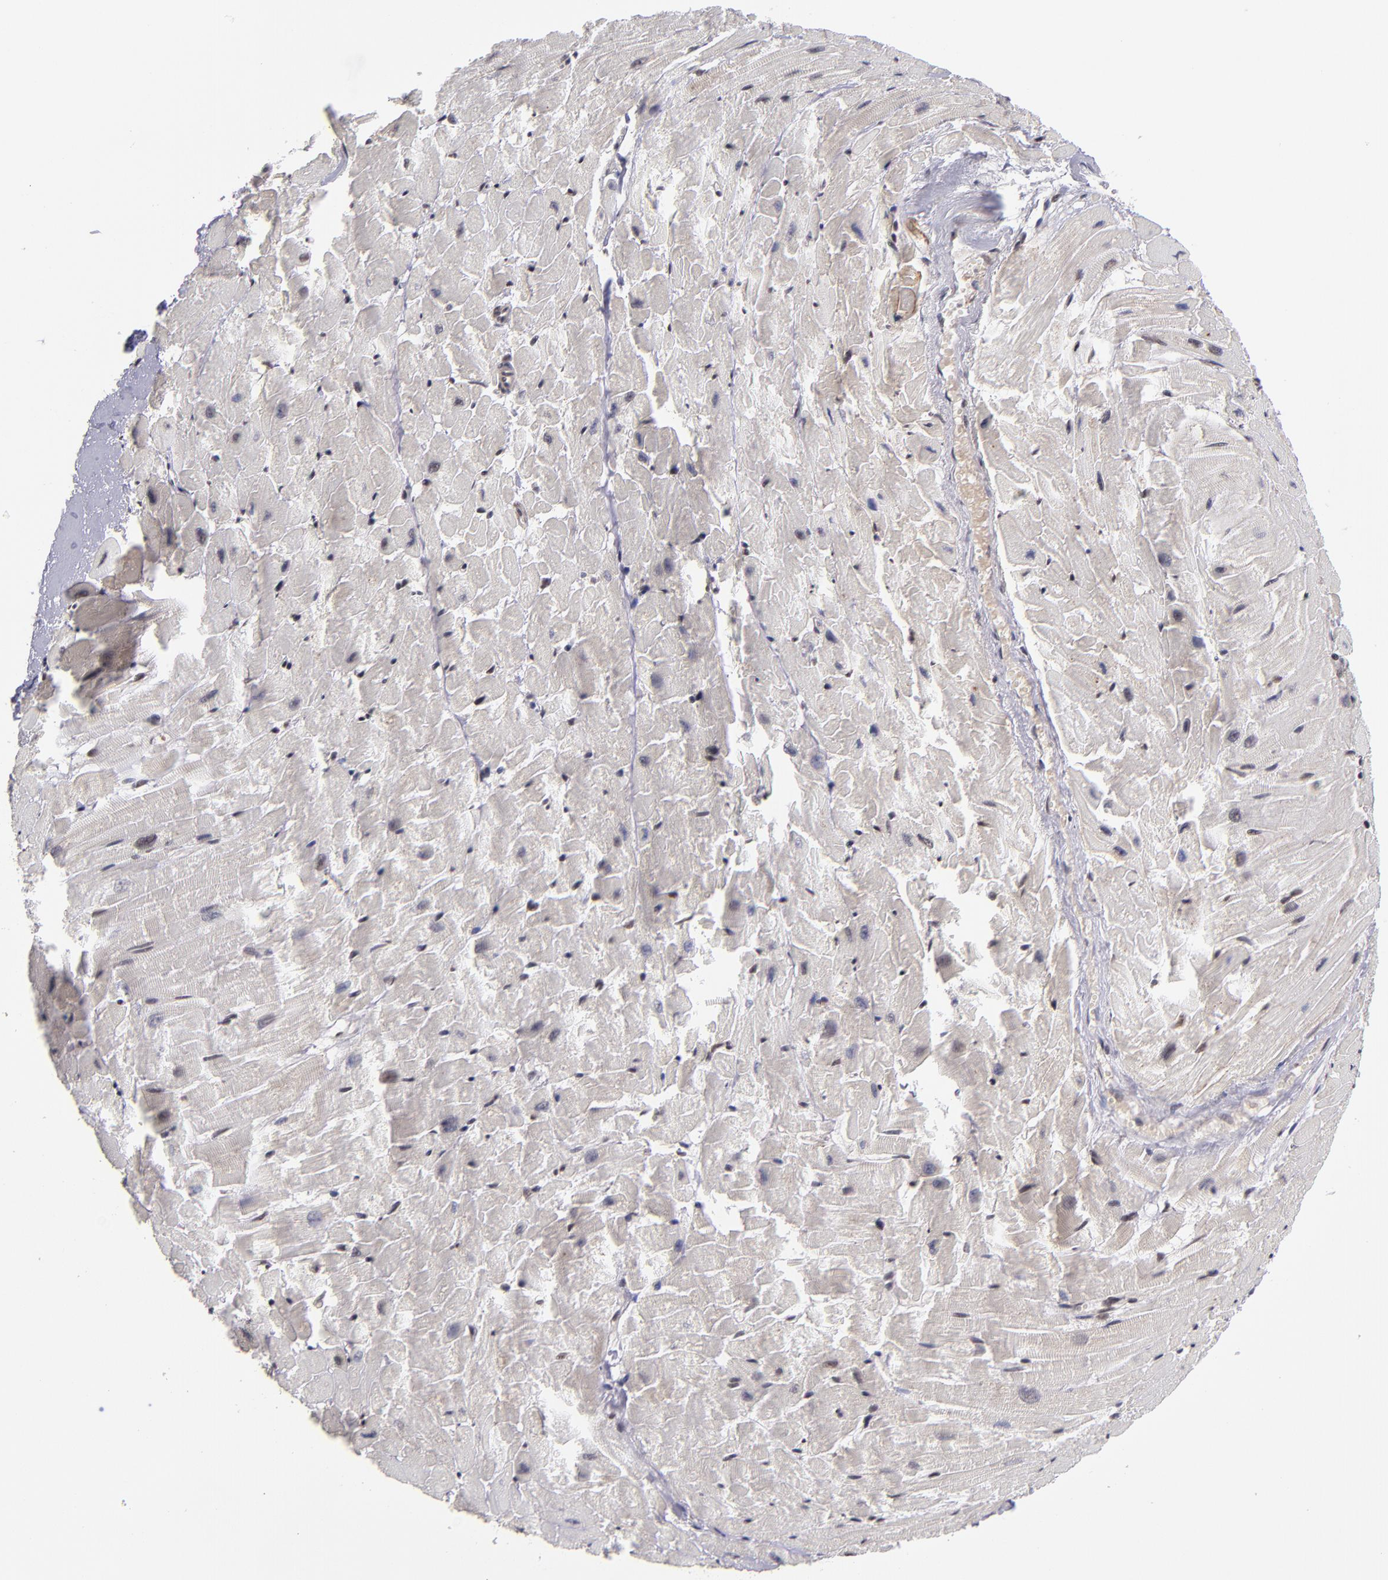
{"staining": {"intensity": "moderate", "quantity": "<25%", "location": "nuclear"}, "tissue": "heart muscle", "cell_type": "Cardiomyocytes", "image_type": "normal", "snomed": [{"axis": "morphology", "description": "Normal tissue, NOS"}, {"axis": "topography", "description": "Heart"}], "caption": "Moderate nuclear positivity is identified in about <25% of cardiomyocytes in unremarkable heart muscle.", "gene": "EP300", "patient": {"sex": "female", "age": 19}}